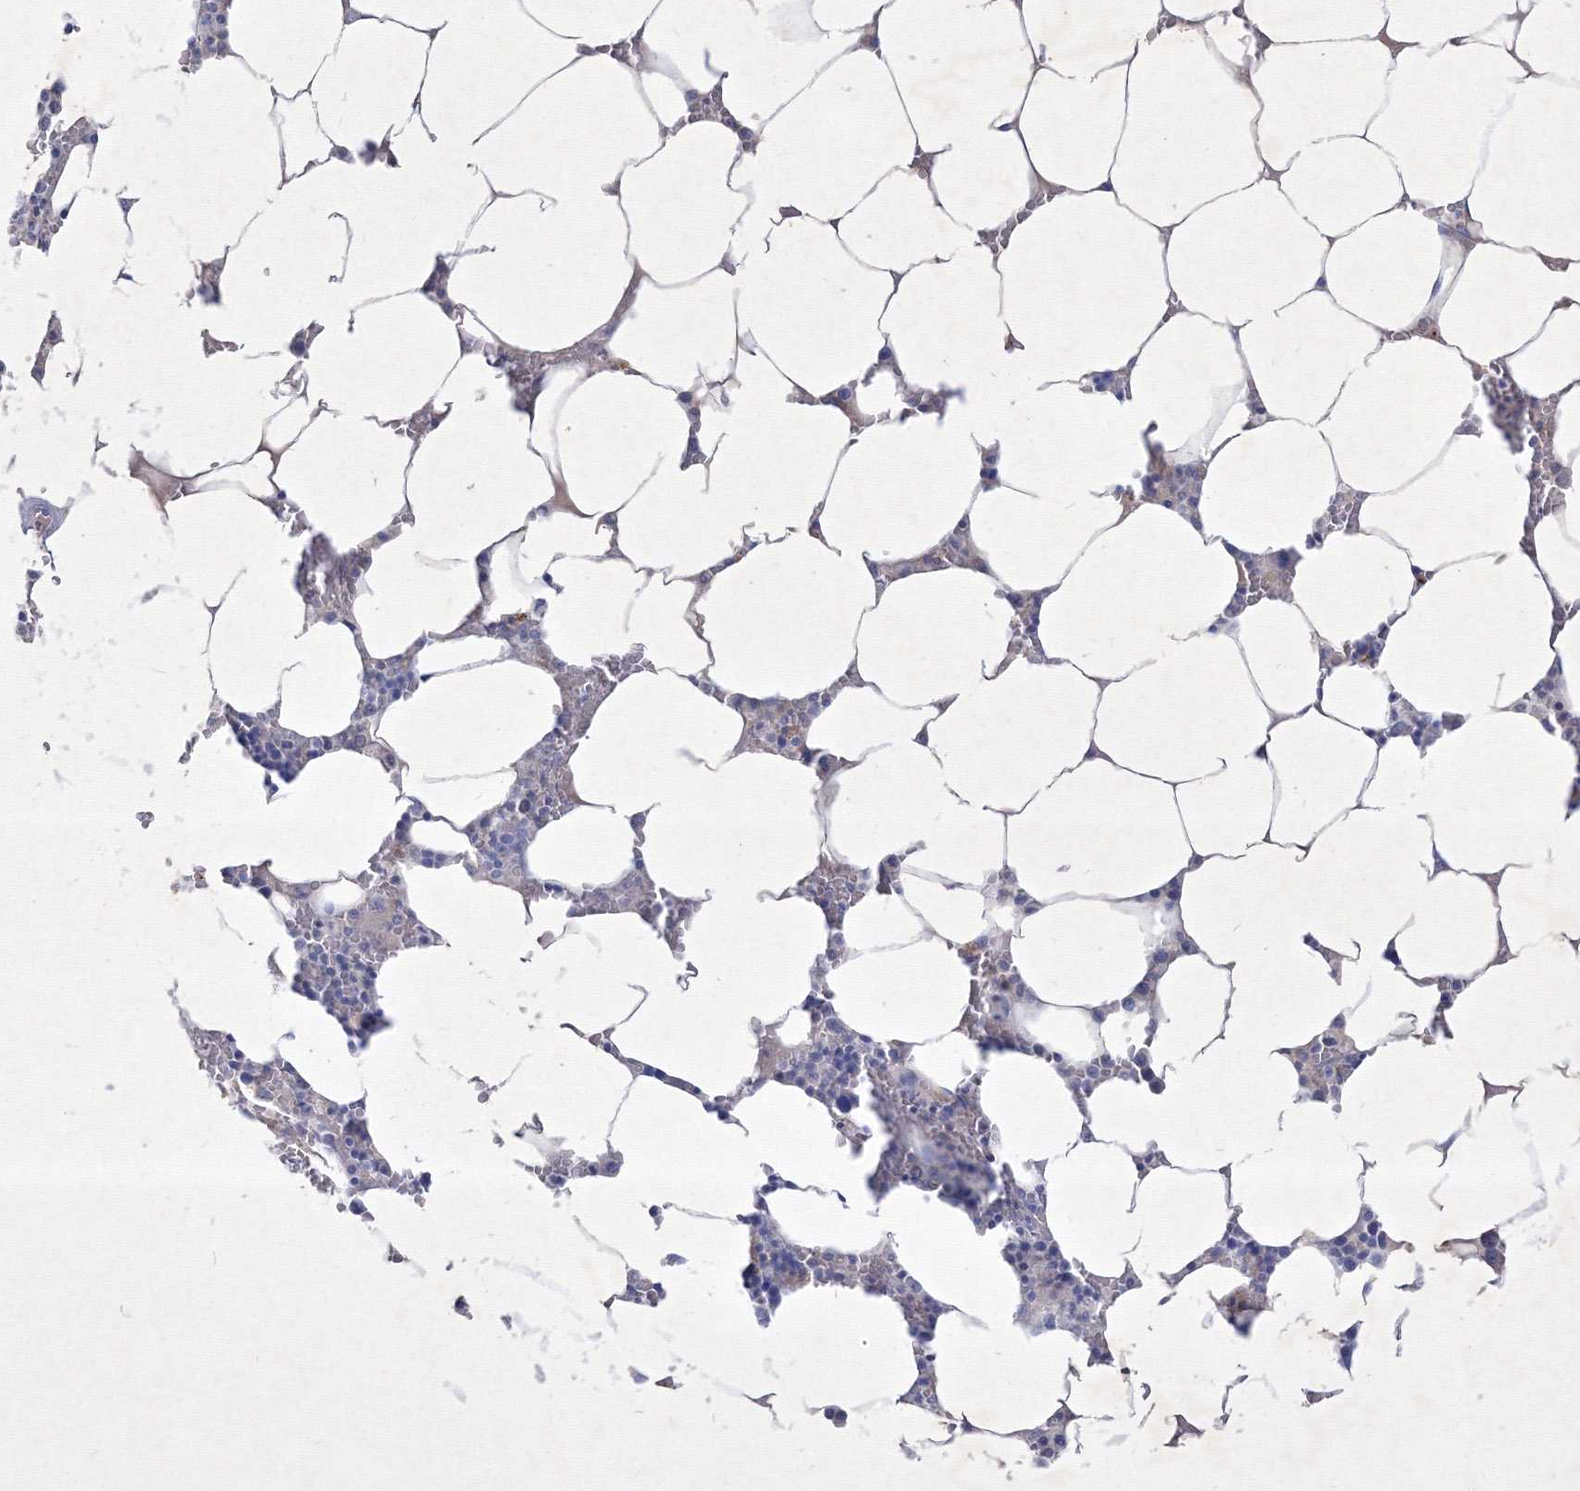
{"staining": {"intensity": "negative", "quantity": "none", "location": "none"}, "tissue": "bone marrow", "cell_type": "Hematopoietic cells", "image_type": "normal", "snomed": [{"axis": "morphology", "description": "Normal tissue, NOS"}, {"axis": "topography", "description": "Bone marrow"}], "caption": "Protein analysis of unremarkable bone marrow reveals no significant staining in hematopoietic cells.", "gene": "TMEM139", "patient": {"sex": "male", "age": 70}}